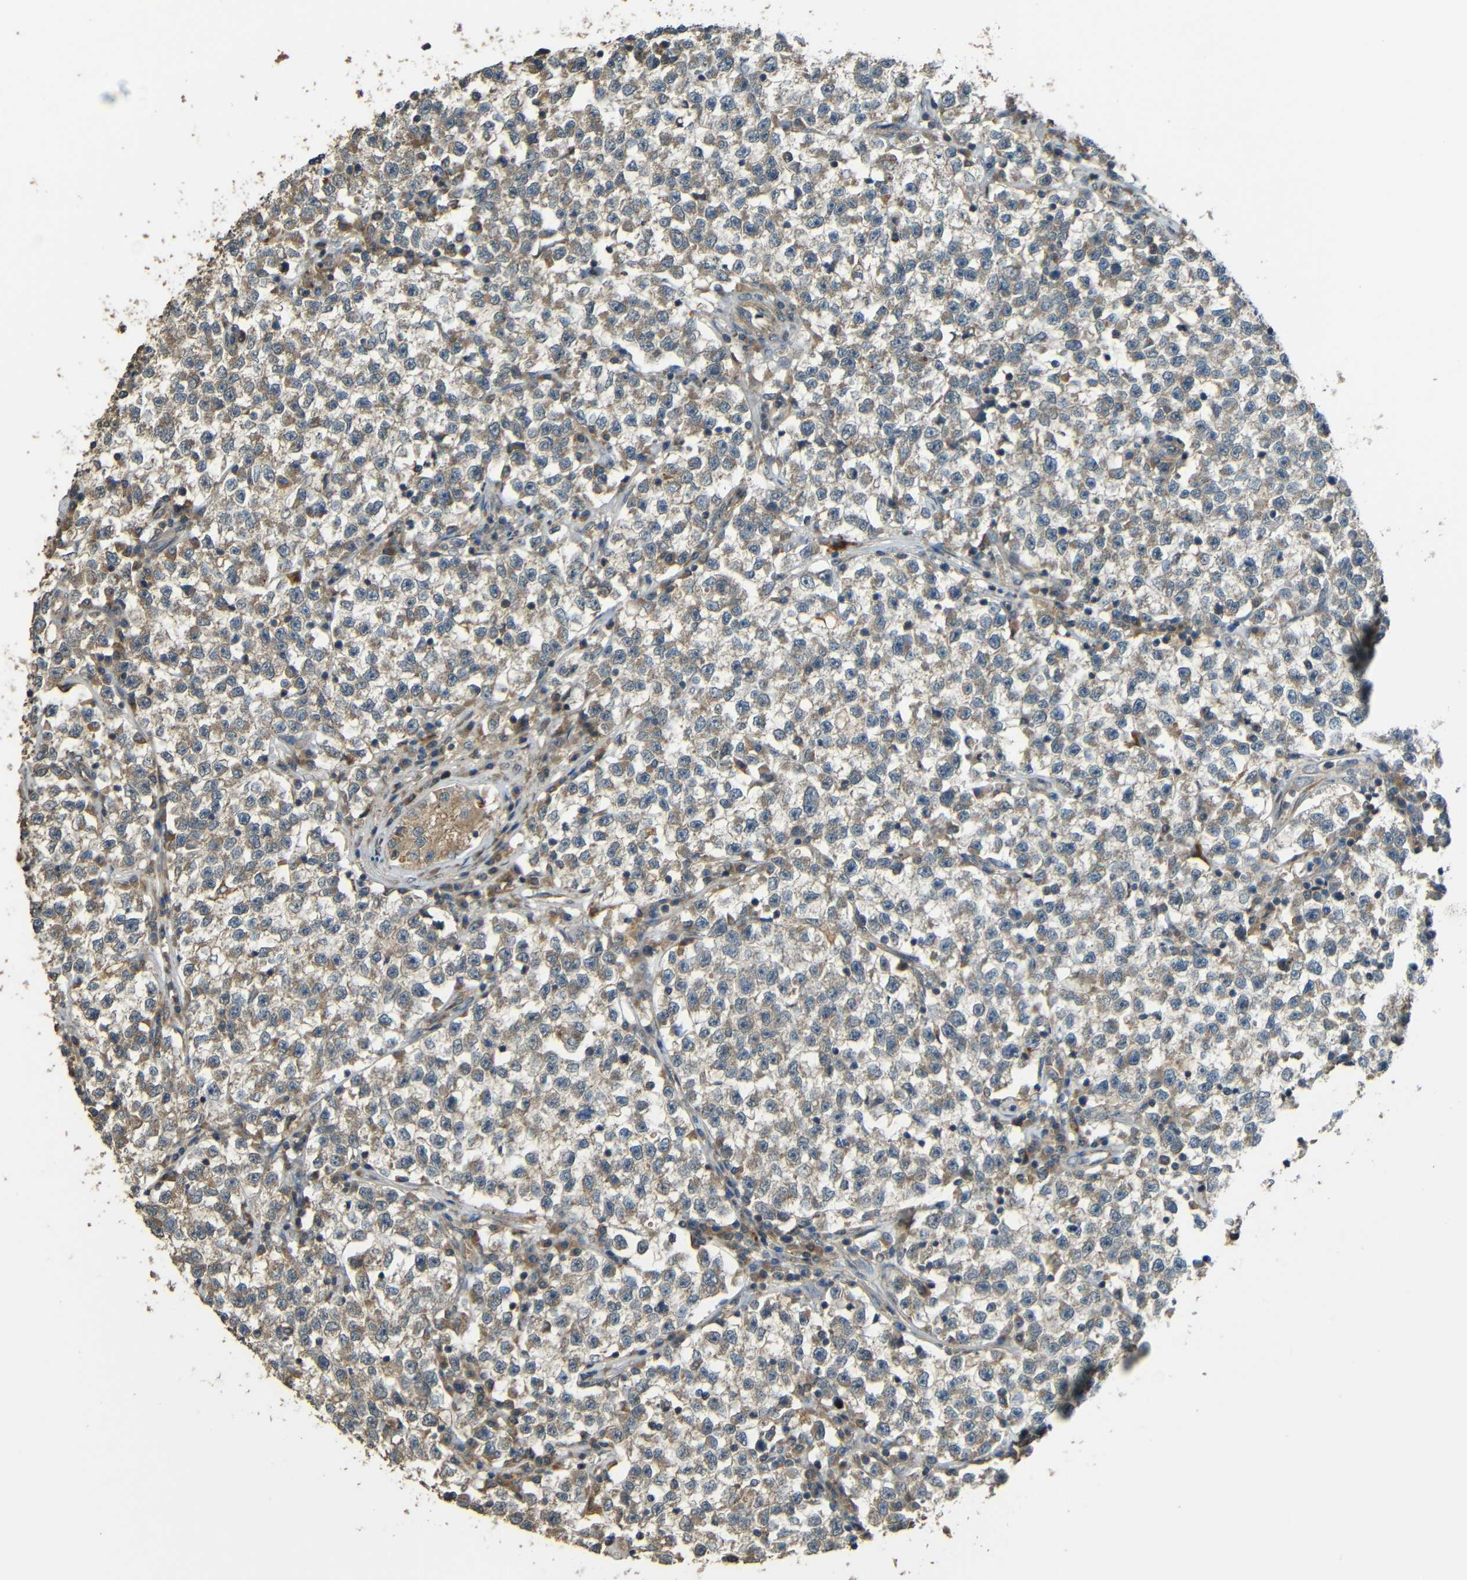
{"staining": {"intensity": "weak", "quantity": ">75%", "location": "cytoplasmic/membranous"}, "tissue": "testis cancer", "cell_type": "Tumor cells", "image_type": "cancer", "snomed": [{"axis": "morphology", "description": "Seminoma, NOS"}, {"axis": "topography", "description": "Testis"}], "caption": "This is an image of IHC staining of seminoma (testis), which shows weak expression in the cytoplasmic/membranous of tumor cells.", "gene": "ACACA", "patient": {"sex": "male", "age": 22}}